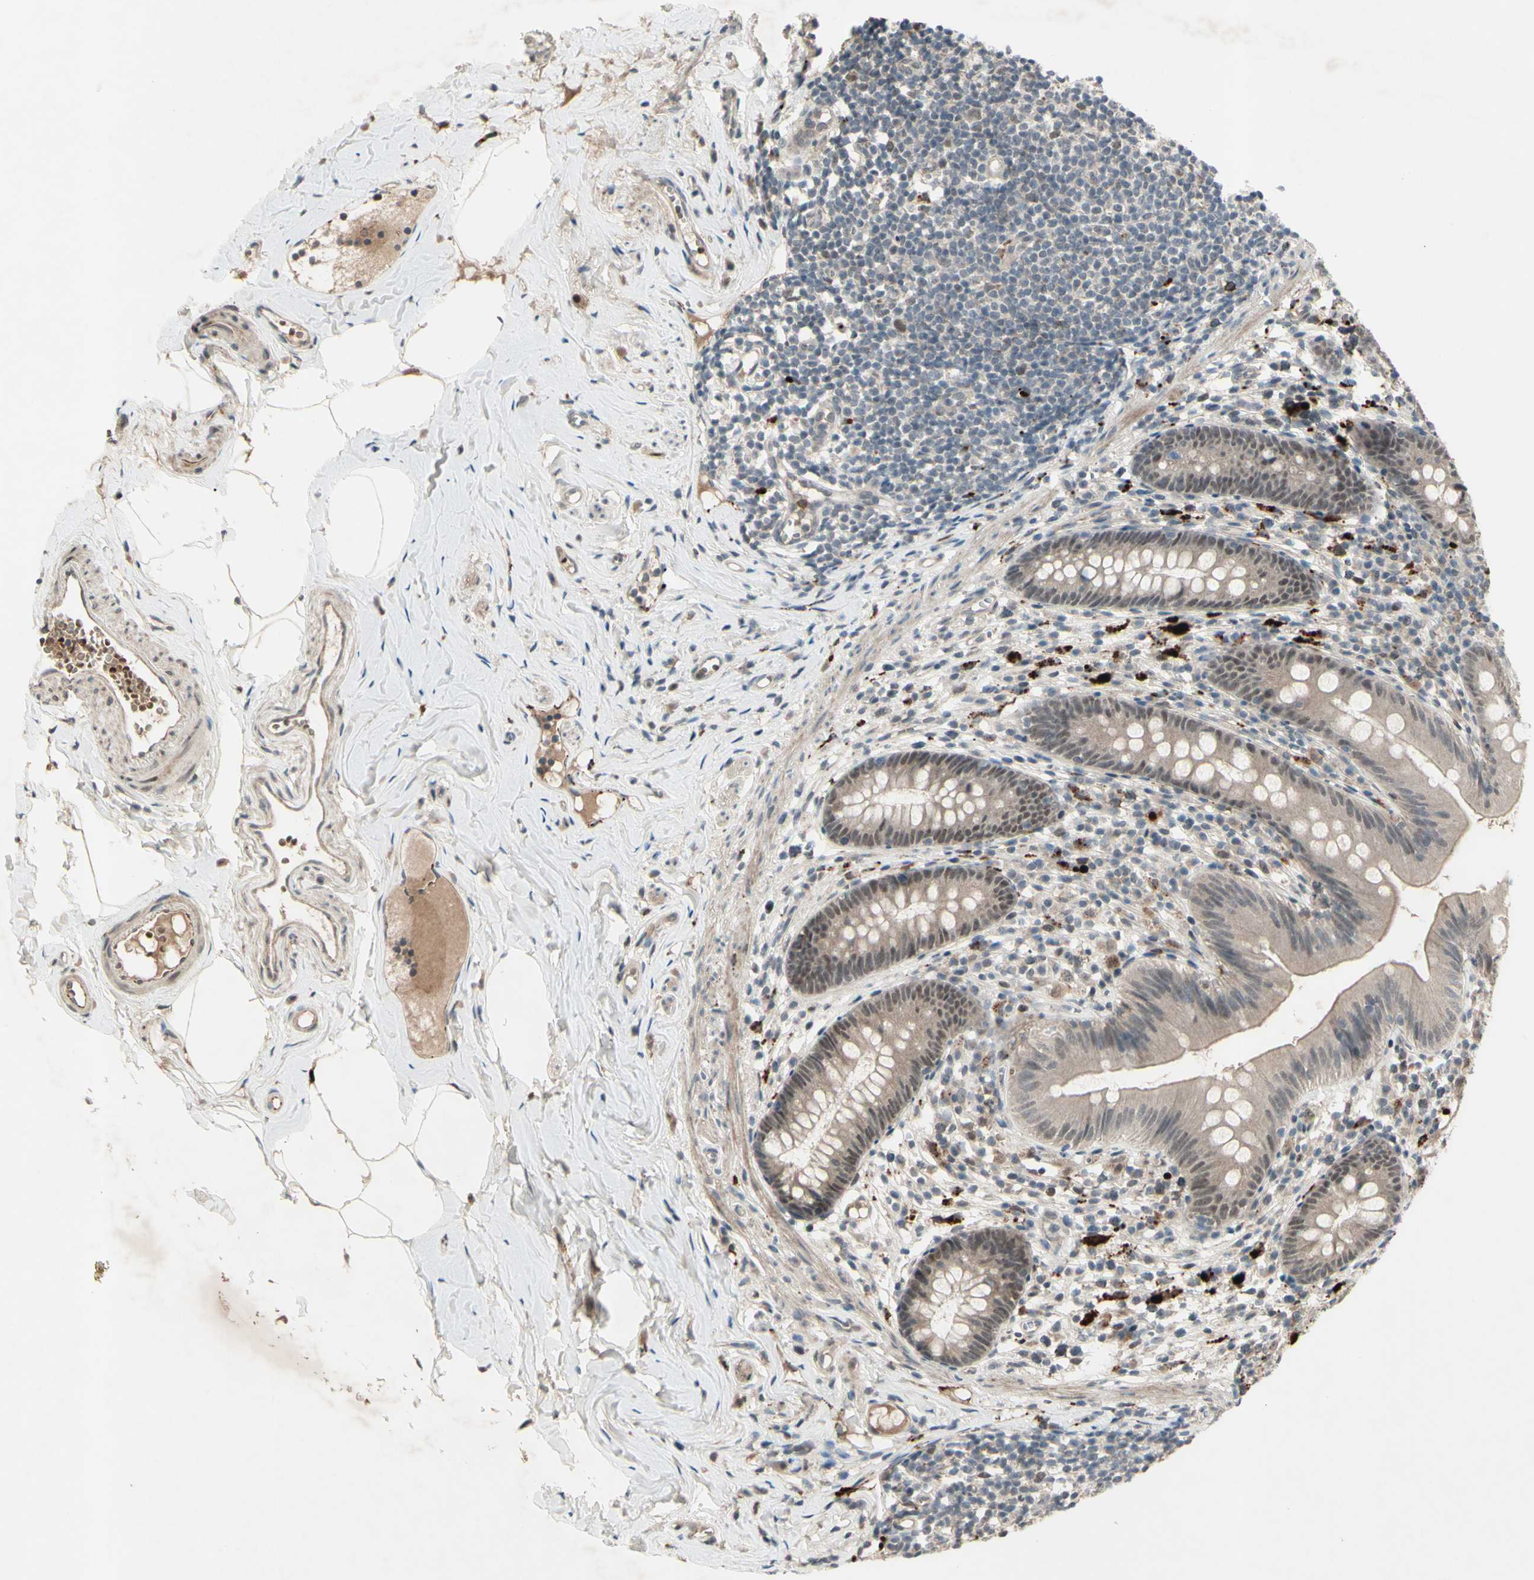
{"staining": {"intensity": "strong", "quantity": ">75%", "location": "cytoplasmic/membranous,nuclear"}, "tissue": "appendix", "cell_type": "Glandular cells", "image_type": "normal", "snomed": [{"axis": "morphology", "description": "Normal tissue, NOS"}, {"axis": "topography", "description": "Appendix"}], "caption": "Glandular cells show high levels of strong cytoplasmic/membranous,nuclear positivity in approximately >75% of cells in unremarkable human appendix. (brown staining indicates protein expression, while blue staining denotes nuclei).", "gene": "MLF2", "patient": {"sex": "male", "age": 52}}